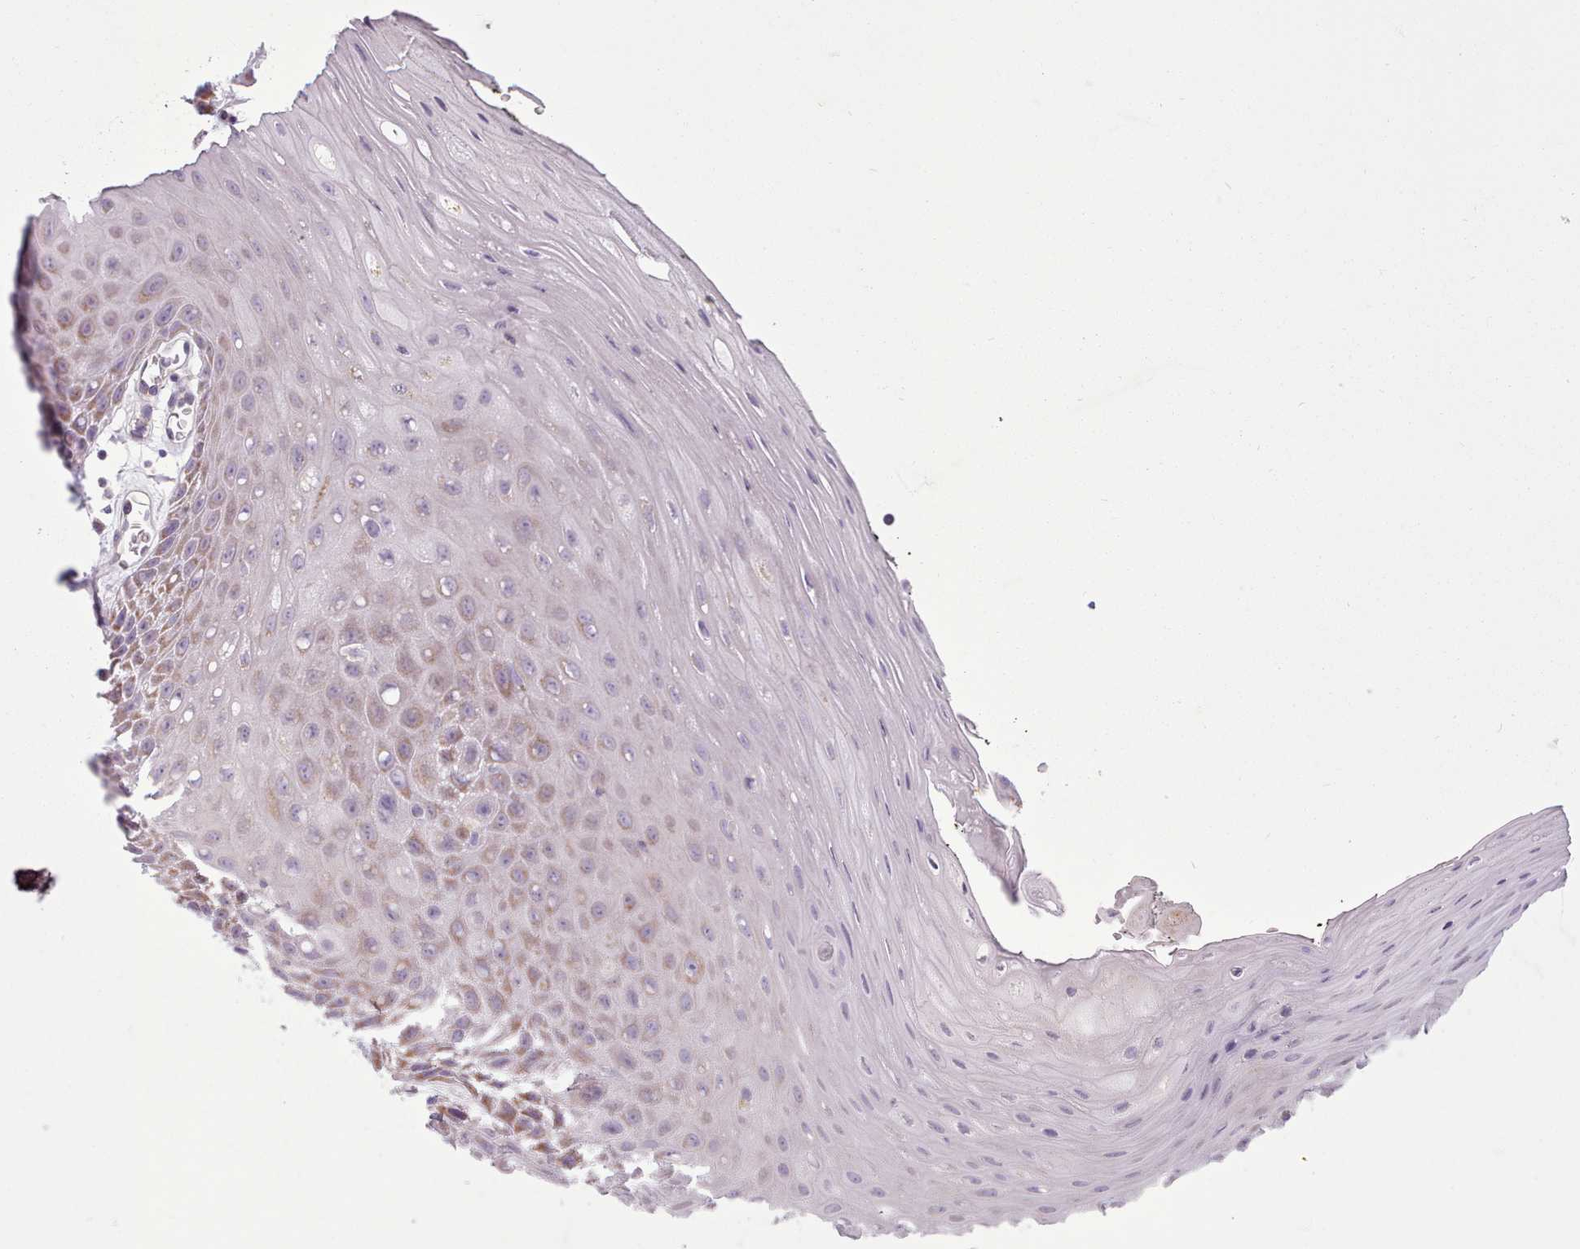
{"staining": {"intensity": "moderate", "quantity": "<25%", "location": "cytoplasmic/membranous"}, "tissue": "oral mucosa", "cell_type": "Squamous epithelial cells", "image_type": "normal", "snomed": [{"axis": "morphology", "description": "Normal tissue, NOS"}, {"axis": "topography", "description": "Oral tissue"}, {"axis": "topography", "description": "Tounge, NOS"}], "caption": "Squamous epithelial cells display low levels of moderate cytoplasmic/membranous expression in approximately <25% of cells in unremarkable oral mucosa. The protein is shown in brown color, while the nuclei are stained blue.", "gene": "AVL9", "patient": {"sex": "female", "age": 59}}